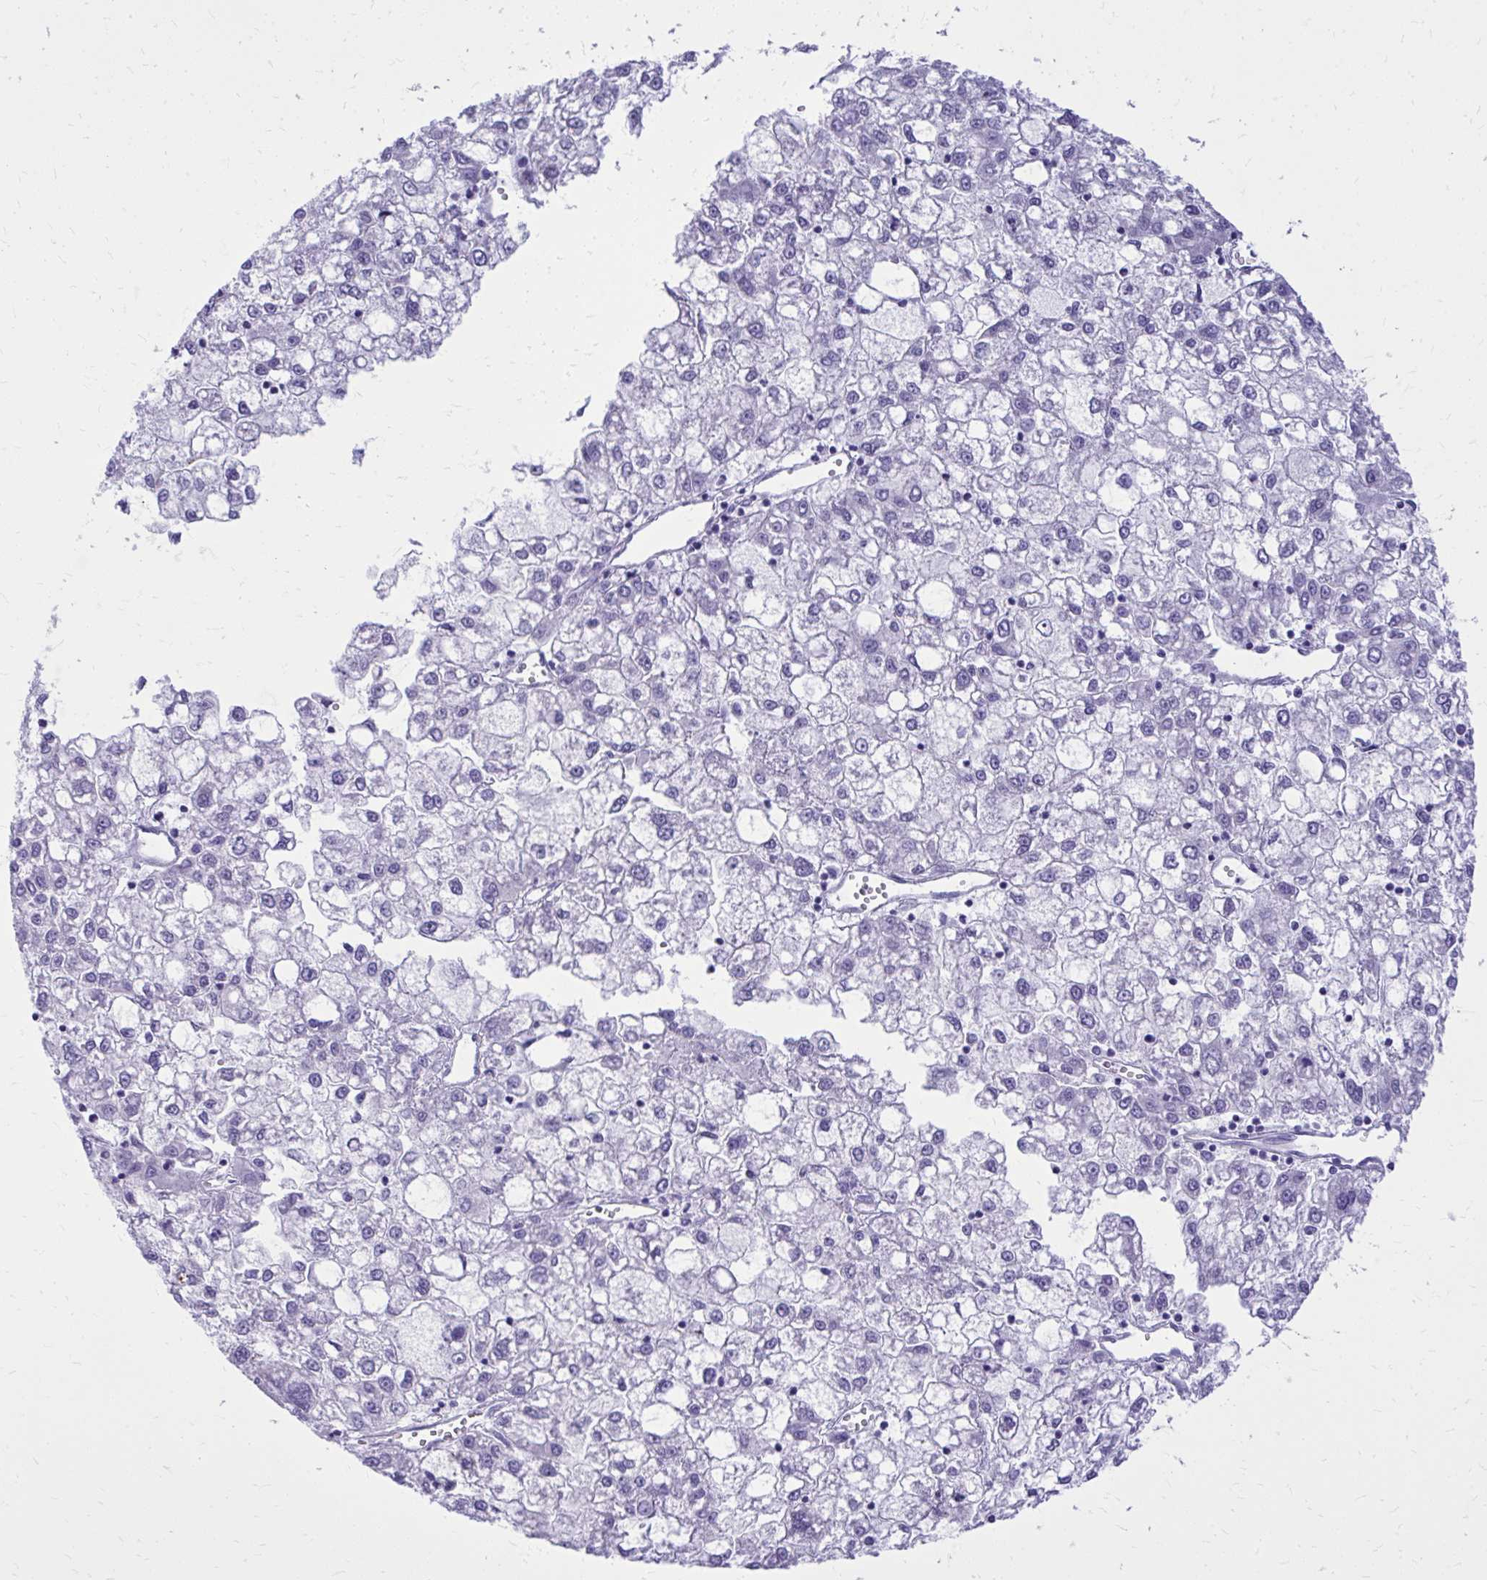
{"staining": {"intensity": "negative", "quantity": "none", "location": "none"}, "tissue": "liver cancer", "cell_type": "Tumor cells", "image_type": "cancer", "snomed": [{"axis": "morphology", "description": "Carcinoma, Hepatocellular, NOS"}, {"axis": "topography", "description": "Liver"}], "caption": "Immunohistochemistry (IHC) micrograph of neoplastic tissue: liver hepatocellular carcinoma stained with DAB demonstrates no significant protein positivity in tumor cells.", "gene": "BCL6B", "patient": {"sex": "male", "age": 40}}